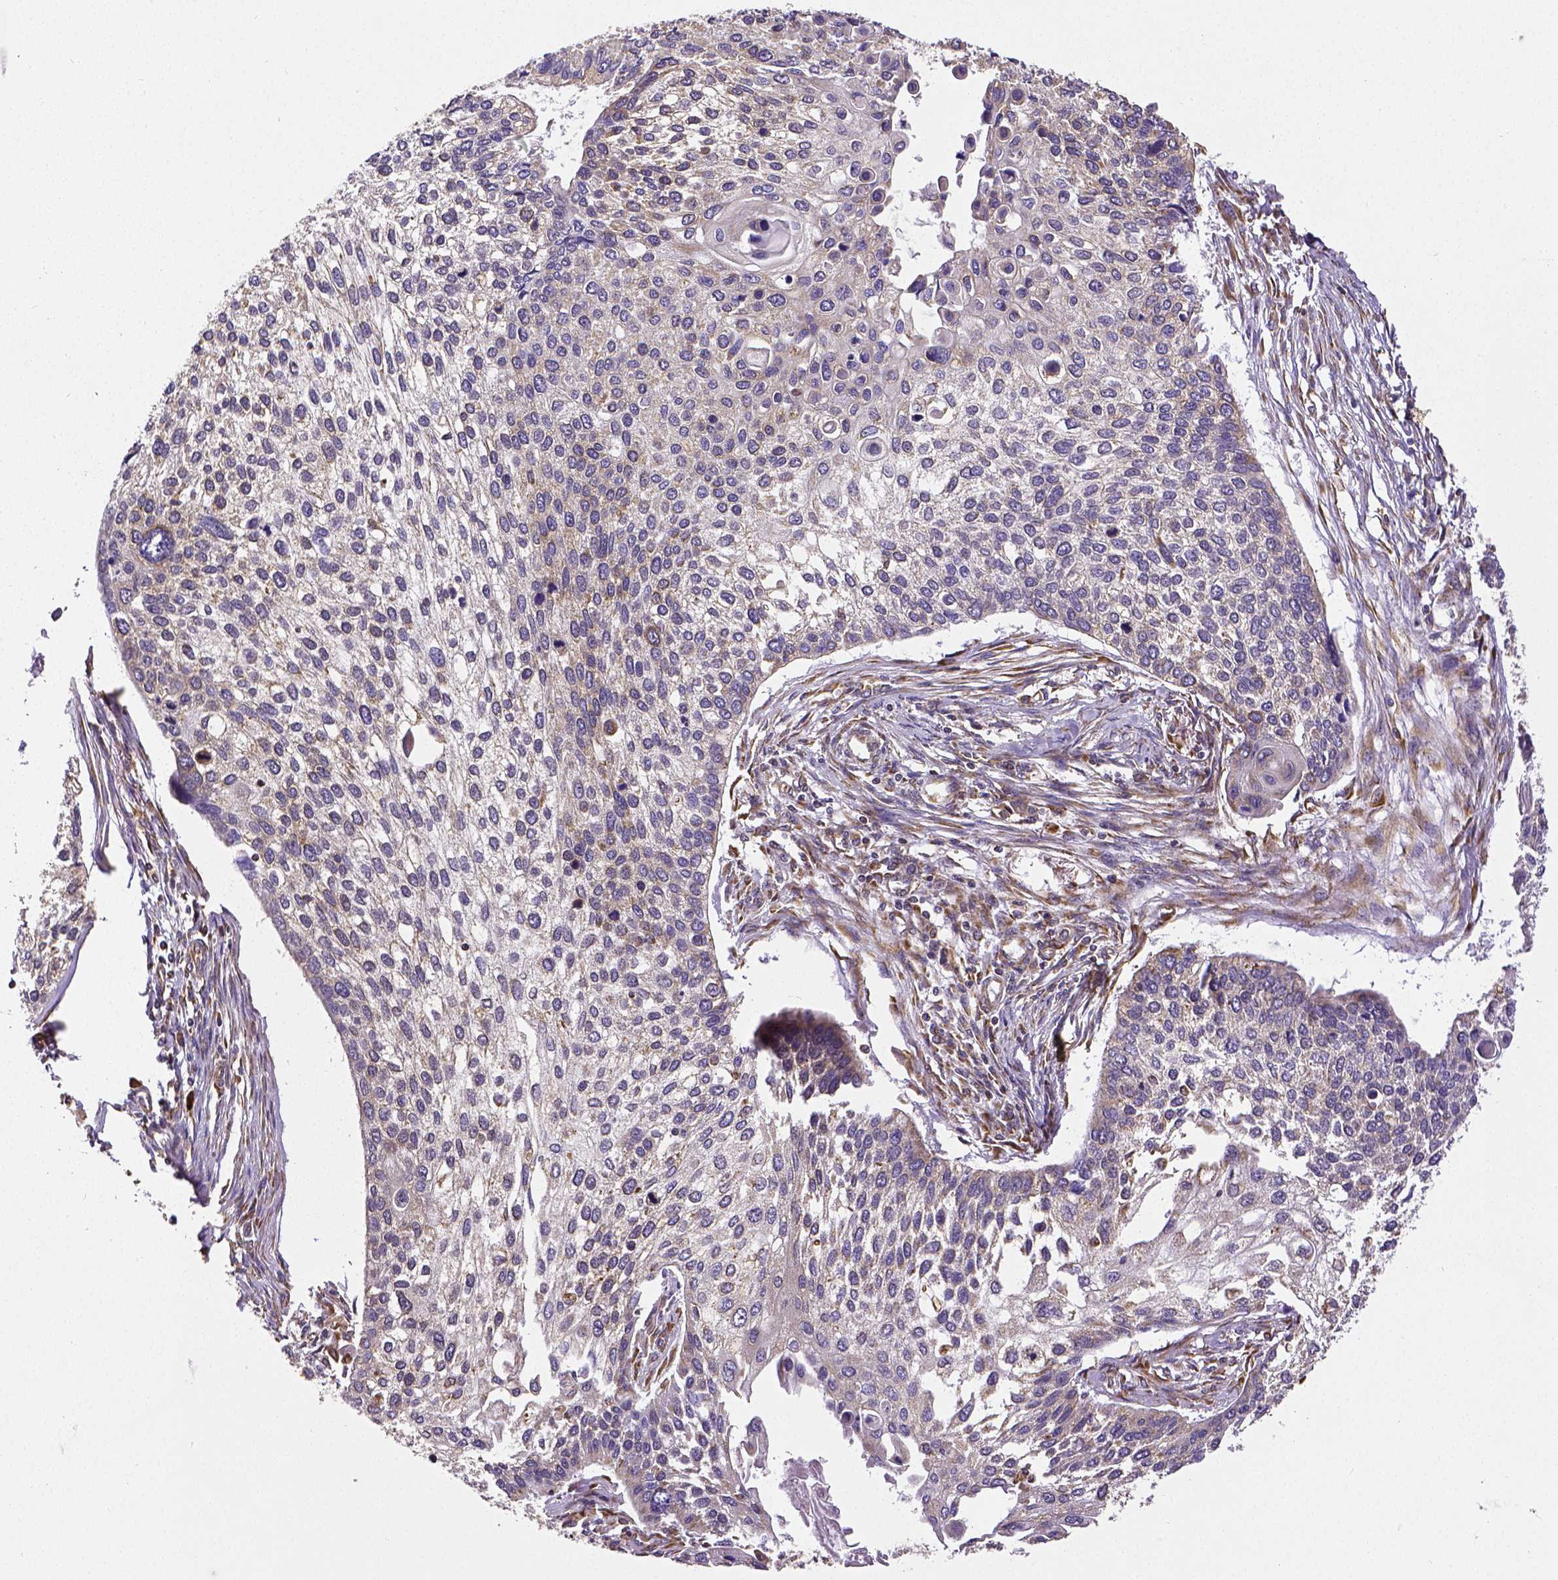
{"staining": {"intensity": "weak", "quantity": "<25%", "location": "cytoplasmic/membranous"}, "tissue": "lung cancer", "cell_type": "Tumor cells", "image_type": "cancer", "snomed": [{"axis": "morphology", "description": "Squamous cell carcinoma, NOS"}, {"axis": "morphology", "description": "Squamous cell carcinoma, metastatic, NOS"}, {"axis": "topography", "description": "Lung"}], "caption": "This is a photomicrograph of immunohistochemistry (IHC) staining of lung cancer, which shows no positivity in tumor cells. Brightfield microscopy of immunohistochemistry (IHC) stained with DAB (3,3'-diaminobenzidine) (brown) and hematoxylin (blue), captured at high magnification.", "gene": "MTDH", "patient": {"sex": "male", "age": 63}}